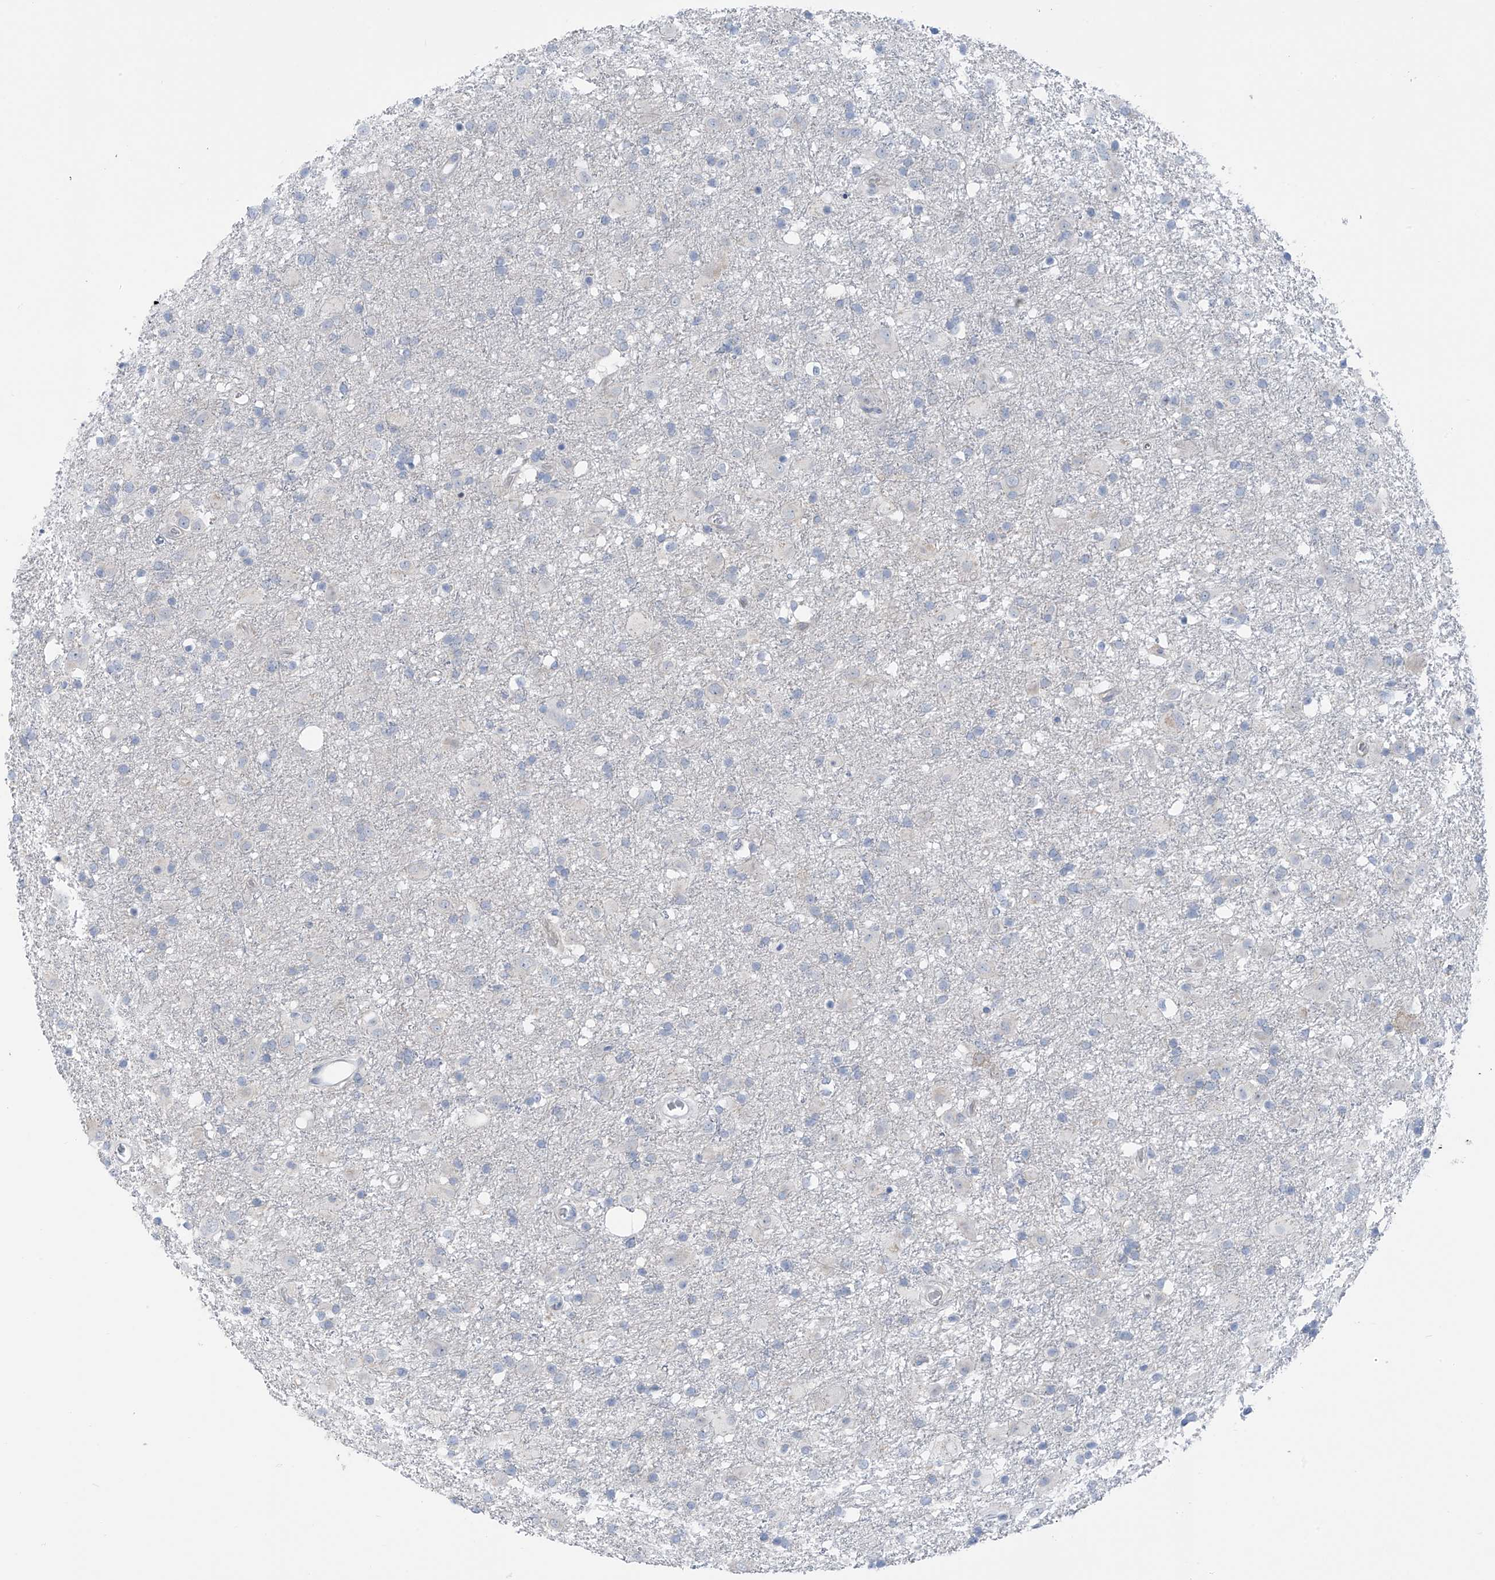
{"staining": {"intensity": "negative", "quantity": "none", "location": "none"}, "tissue": "glioma", "cell_type": "Tumor cells", "image_type": "cancer", "snomed": [{"axis": "morphology", "description": "Glioma, malignant, Low grade"}, {"axis": "topography", "description": "Brain"}], "caption": "Immunohistochemistry (IHC) image of human glioma stained for a protein (brown), which exhibits no positivity in tumor cells. The staining was performed using DAB to visualize the protein expression in brown, while the nuclei were stained in blue with hematoxylin (Magnification: 20x).", "gene": "ZNF793", "patient": {"sex": "male", "age": 65}}